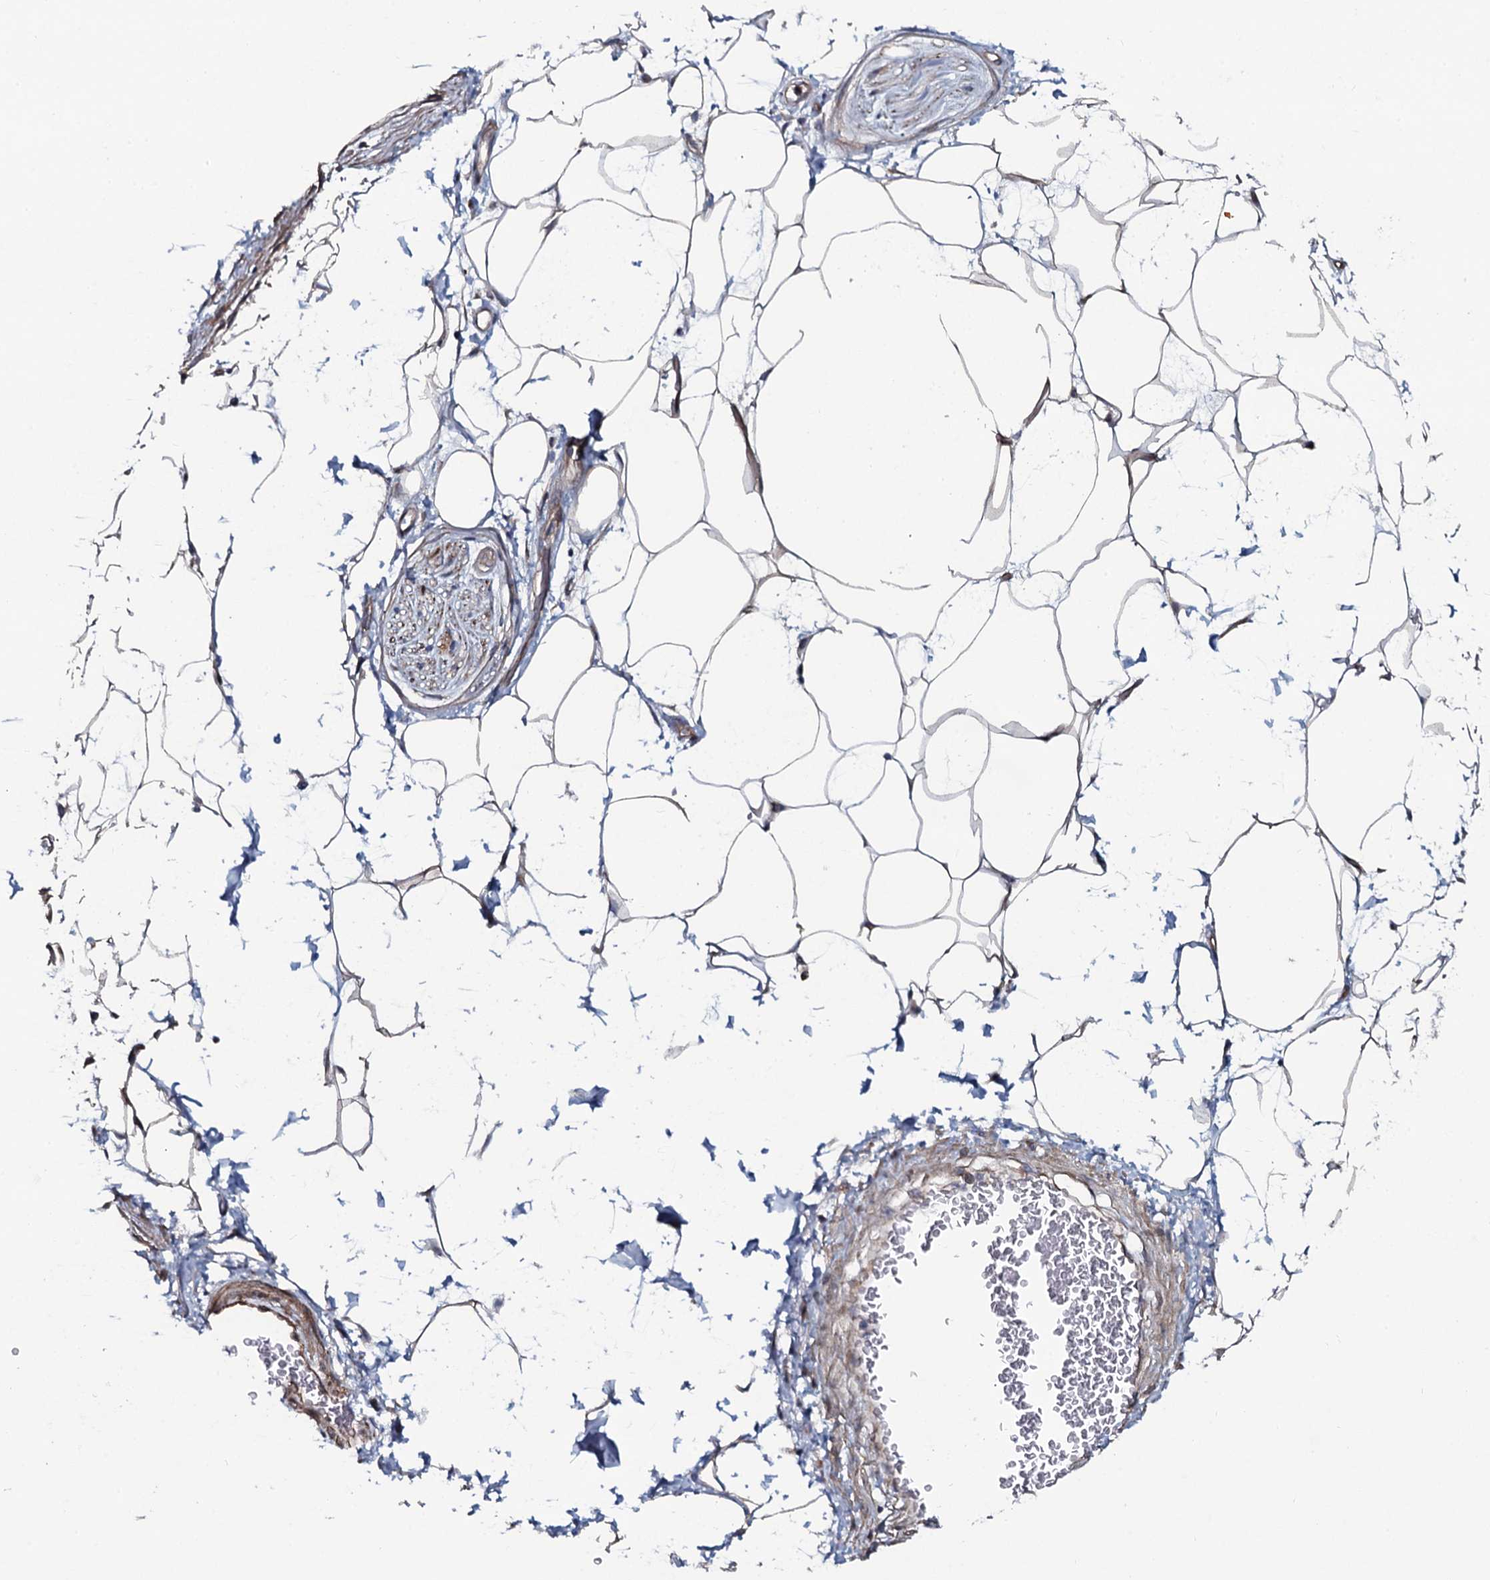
{"staining": {"intensity": "moderate", "quantity": "25%-75%", "location": "cytoplasmic/membranous"}, "tissue": "adipose tissue", "cell_type": "Adipocytes", "image_type": "normal", "snomed": [{"axis": "morphology", "description": "Normal tissue, NOS"}, {"axis": "morphology", "description": "Adenocarcinoma, NOS"}, {"axis": "topography", "description": "Rectum"}, {"axis": "topography", "description": "Vagina"}, {"axis": "topography", "description": "Peripheral nerve tissue"}], "caption": "This micrograph demonstrates immunohistochemistry staining of normal adipose tissue, with medium moderate cytoplasmic/membranous positivity in approximately 25%-75% of adipocytes.", "gene": "KCTD4", "patient": {"sex": "female", "age": 71}}